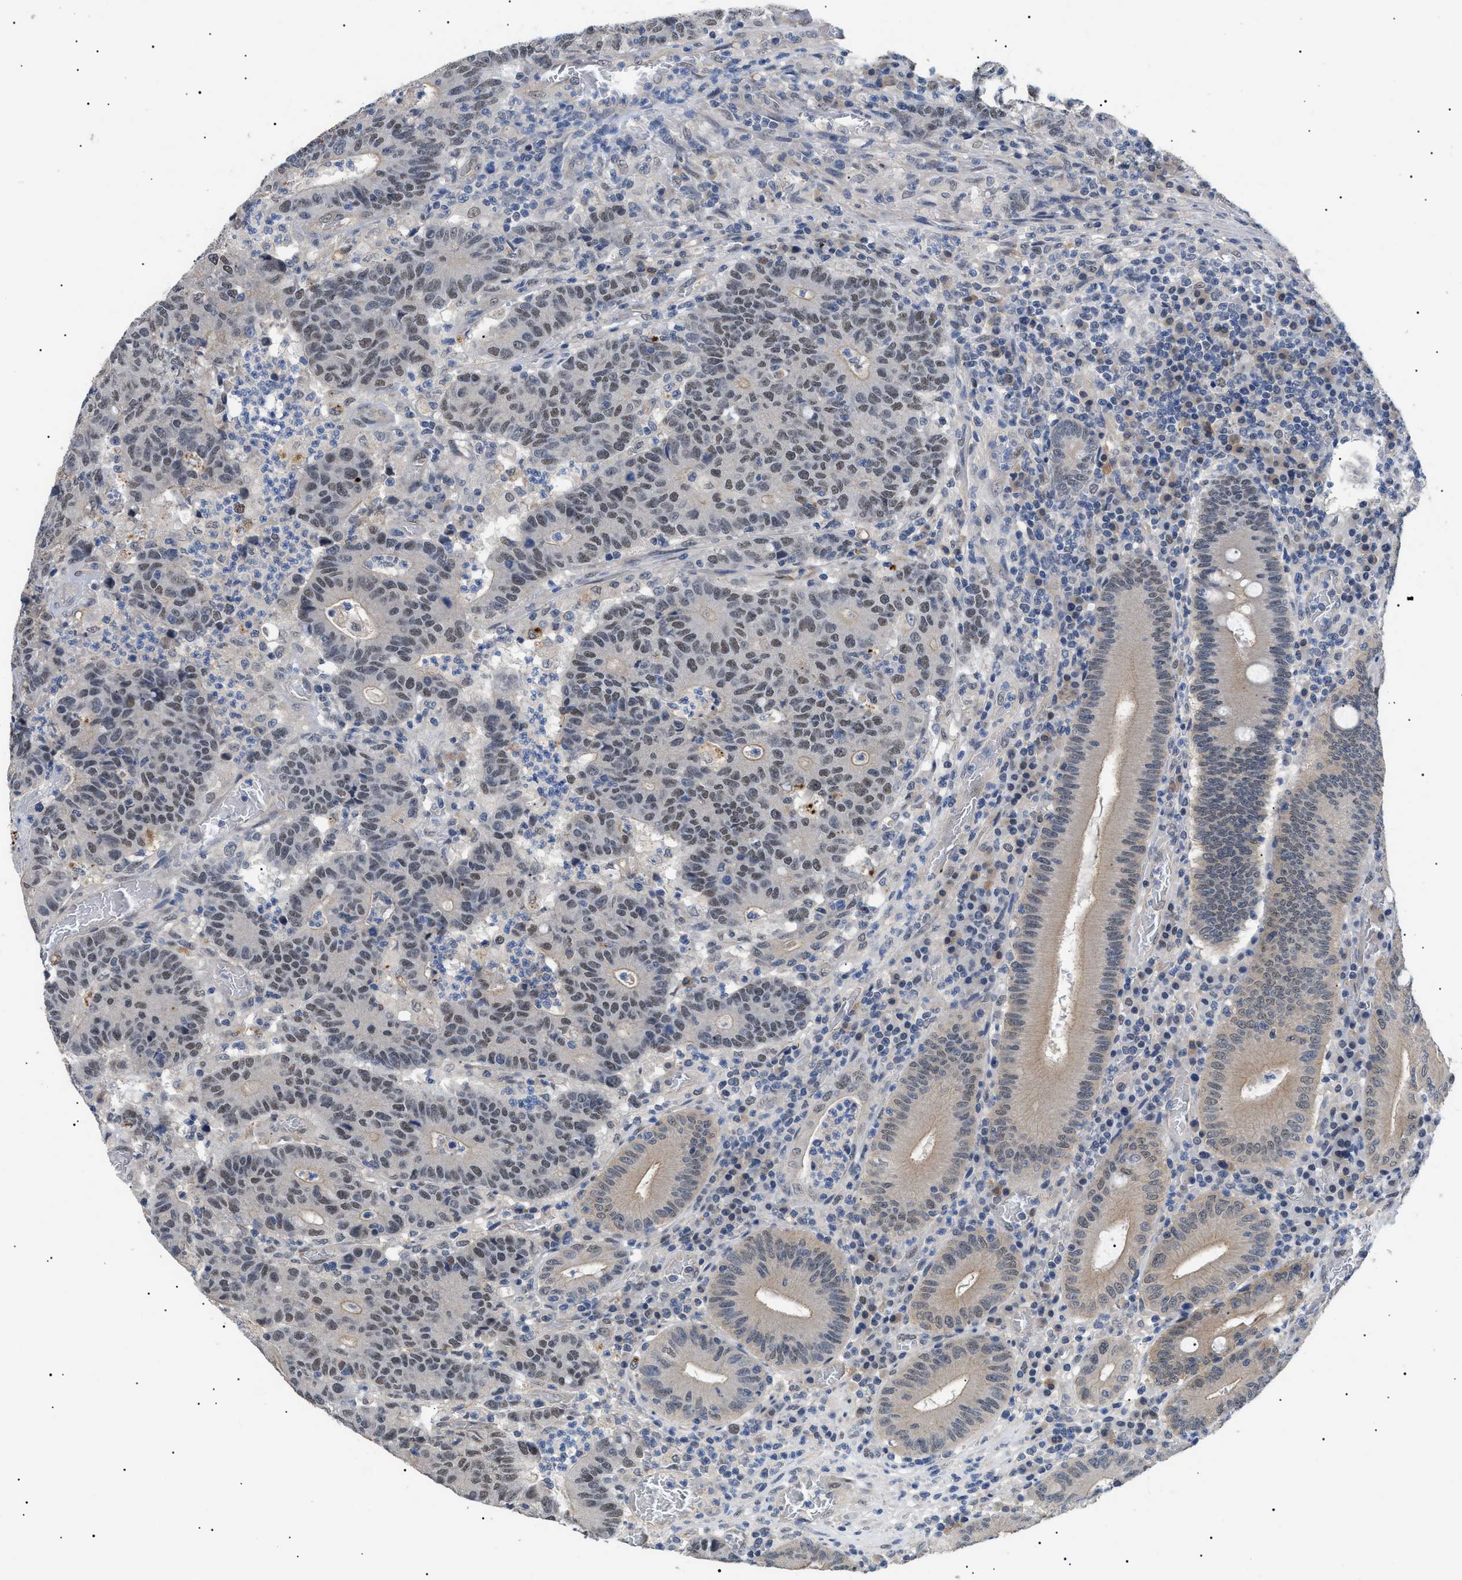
{"staining": {"intensity": "weak", "quantity": ">75%", "location": "nuclear"}, "tissue": "colorectal cancer", "cell_type": "Tumor cells", "image_type": "cancer", "snomed": [{"axis": "morphology", "description": "Normal tissue, NOS"}, {"axis": "morphology", "description": "Adenocarcinoma, NOS"}, {"axis": "topography", "description": "Colon"}], "caption": "Approximately >75% of tumor cells in human colorectal cancer display weak nuclear protein staining as visualized by brown immunohistochemical staining.", "gene": "CRCP", "patient": {"sex": "female", "age": 75}}